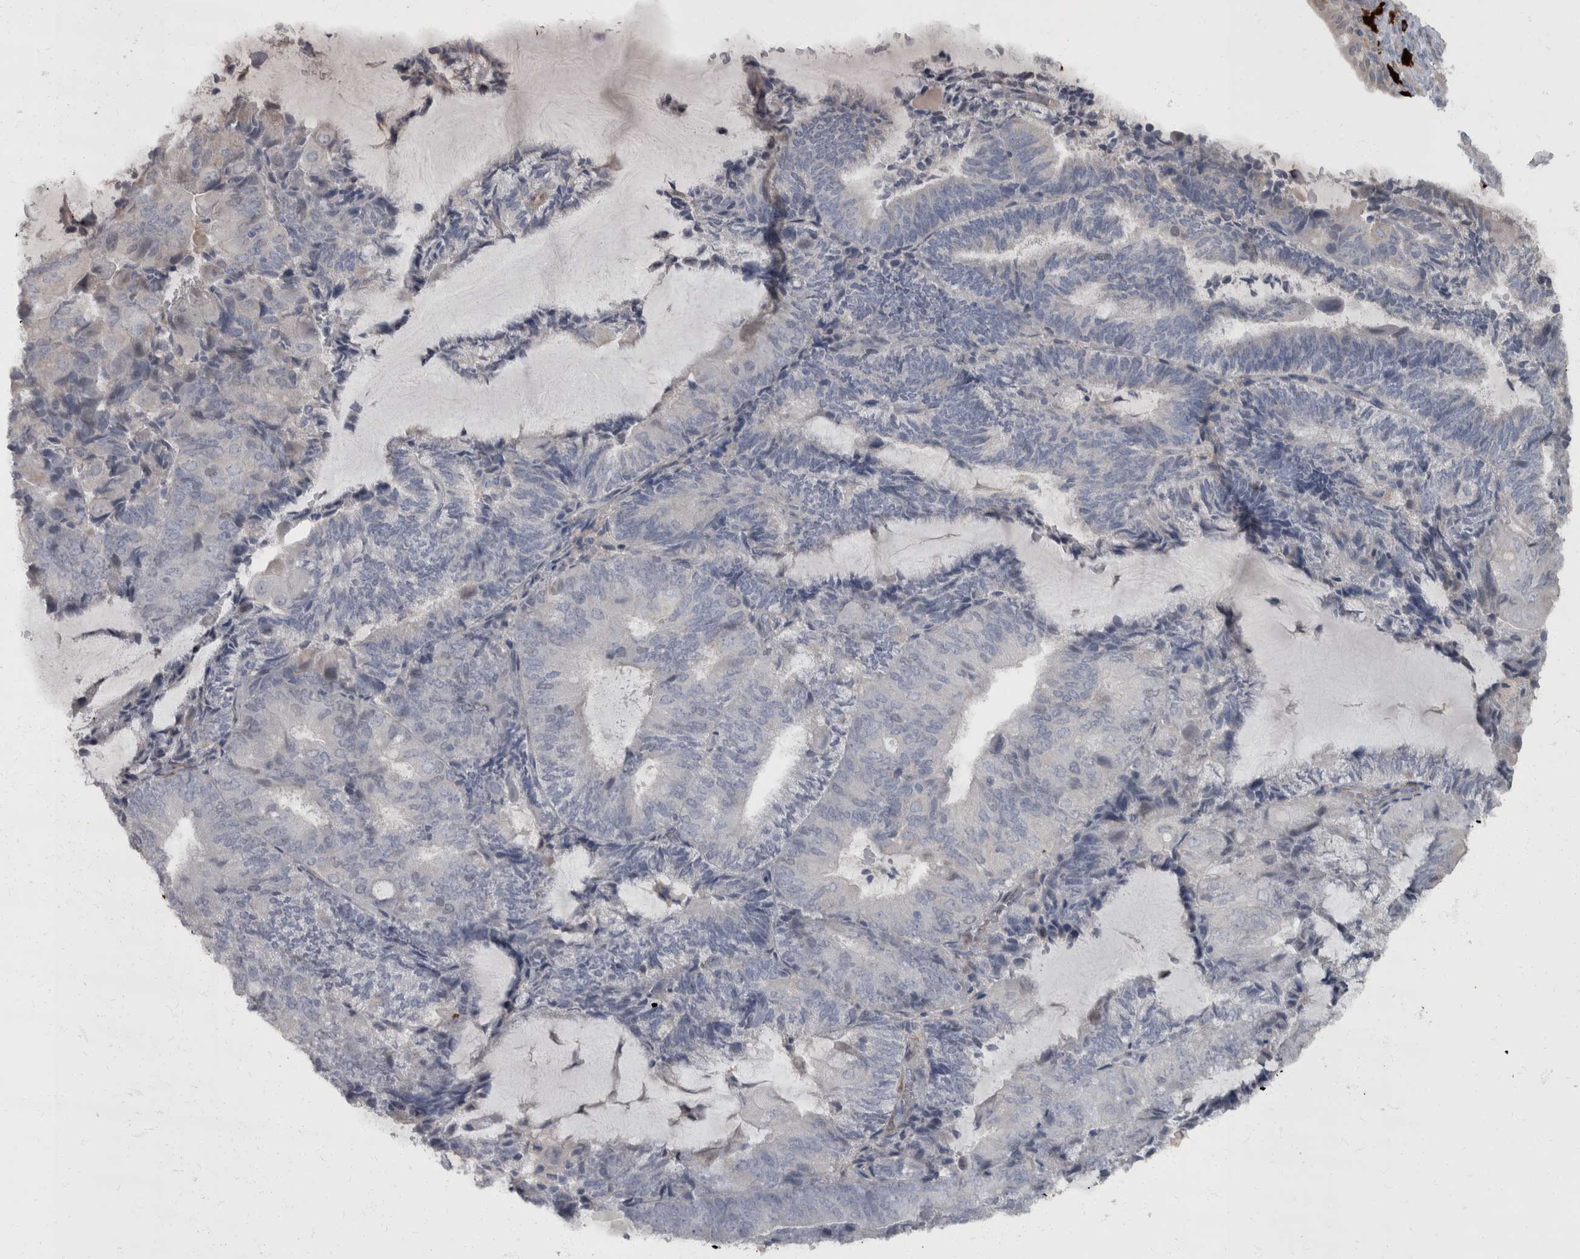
{"staining": {"intensity": "negative", "quantity": "none", "location": "none"}, "tissue": "endometrial cancer", "cell_type": "Tumor cells", "image_type": "cancer", "snomed": [{"axis": "morphology", "description": "Adenocarcinoma, NOS"}, {"axis": "topography", "description": "Endometrium"}], "caption": "Tumor cells show no significant expression in endometrial cancer (adenocarcinoma).", "gene": "MASTL", "patient": {"sex": "female", "age": 81}}